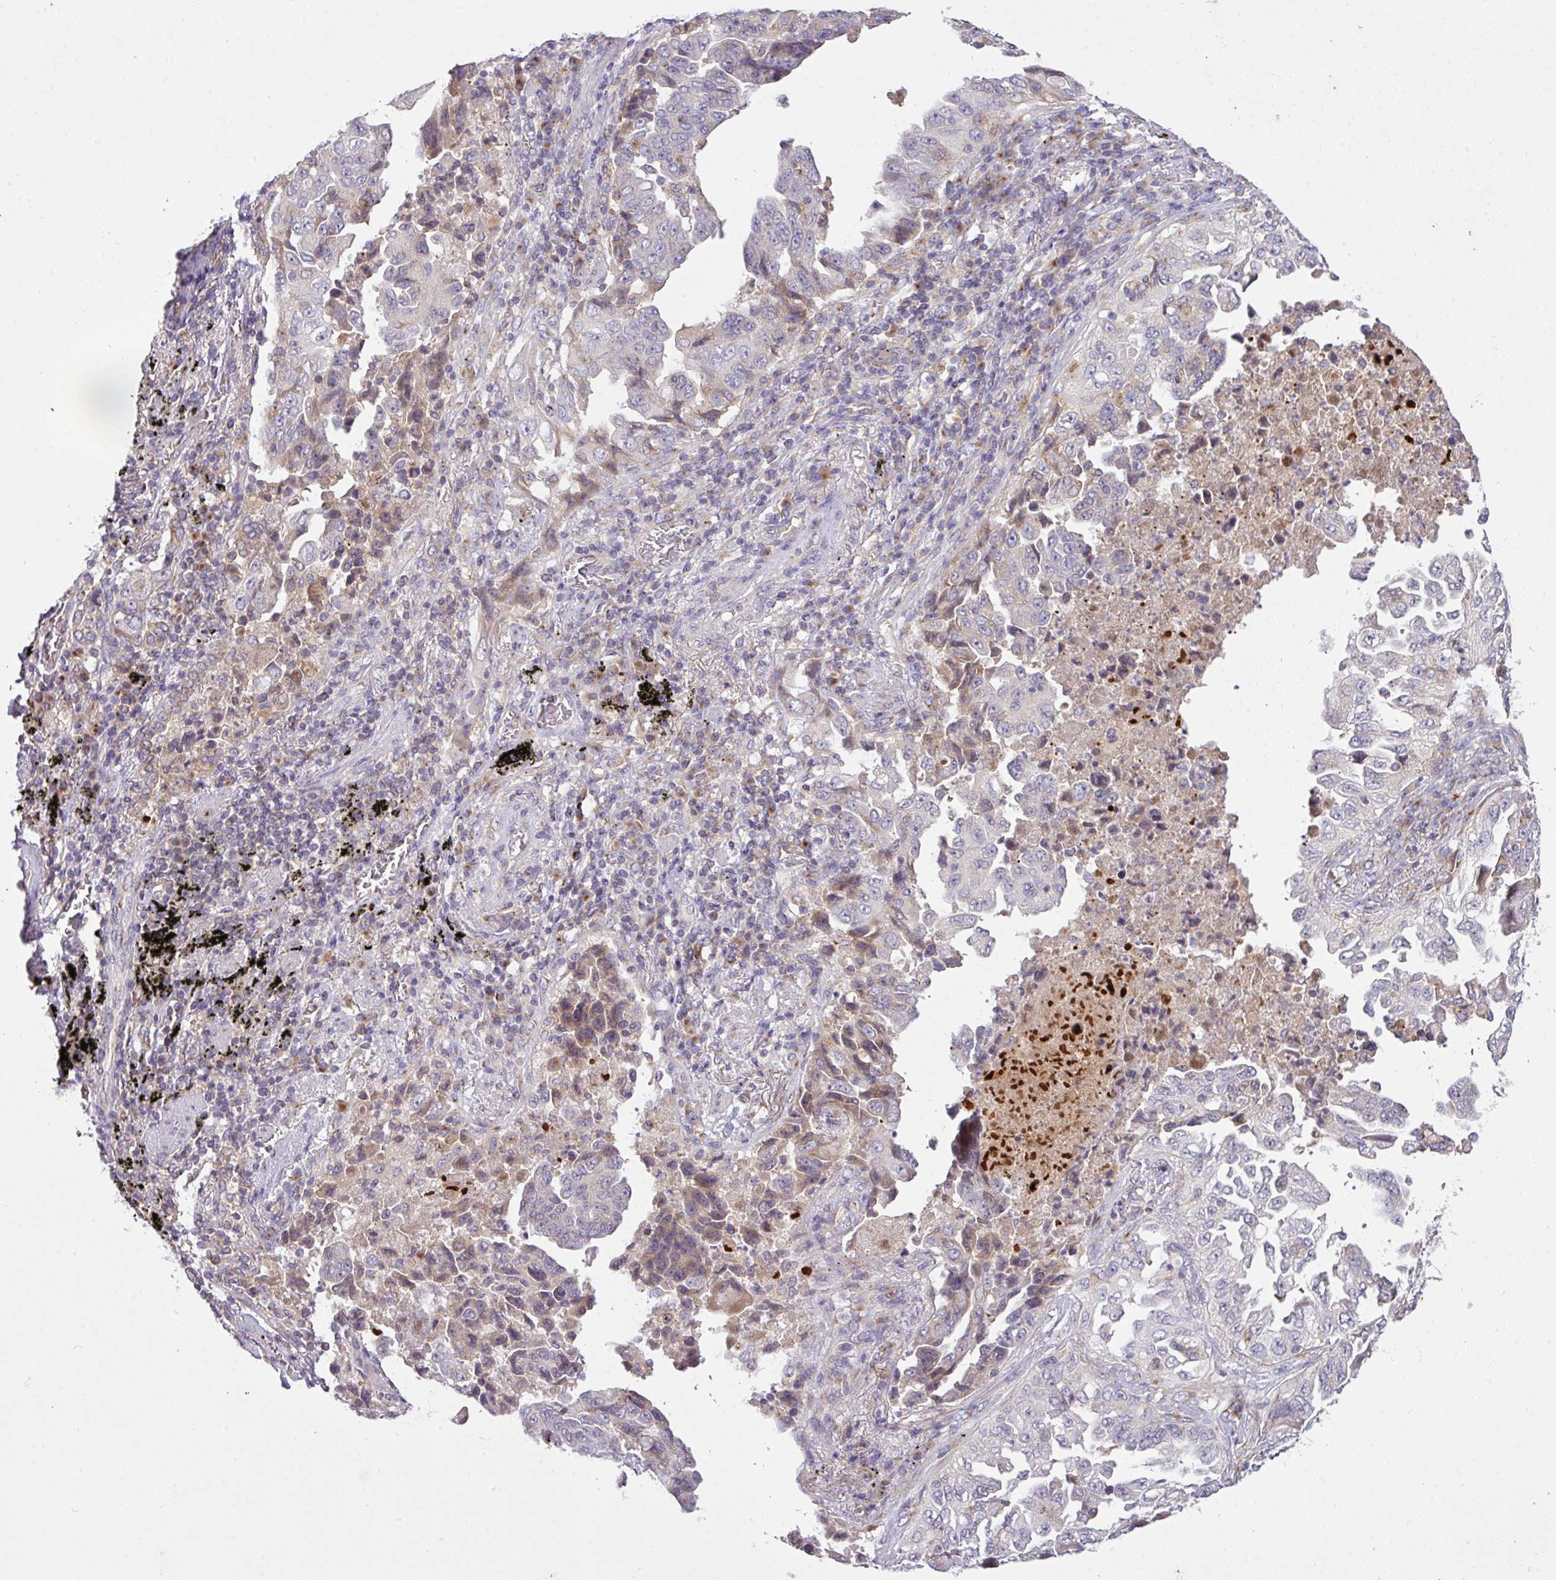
{"staining": {"intensity": "weak", "quantity": "<25%", "location": "cytoplasmic/membranous"}, "tissue": "lung cancer", "cell_type": "Tumor cells", "image_type": "cancer", "snomed": [{"axis": "morphology", "description": "Adenocarcinoma, NOS"}, {"axis": "topography", "description": "Lung"}], "caption": "IHC photomicrograph of human lung cancer stained for a protein (brown), which displays no staining in tumor cells.", "gene": "VTI1A", "patient": {"sex": "female", "age": 51}}